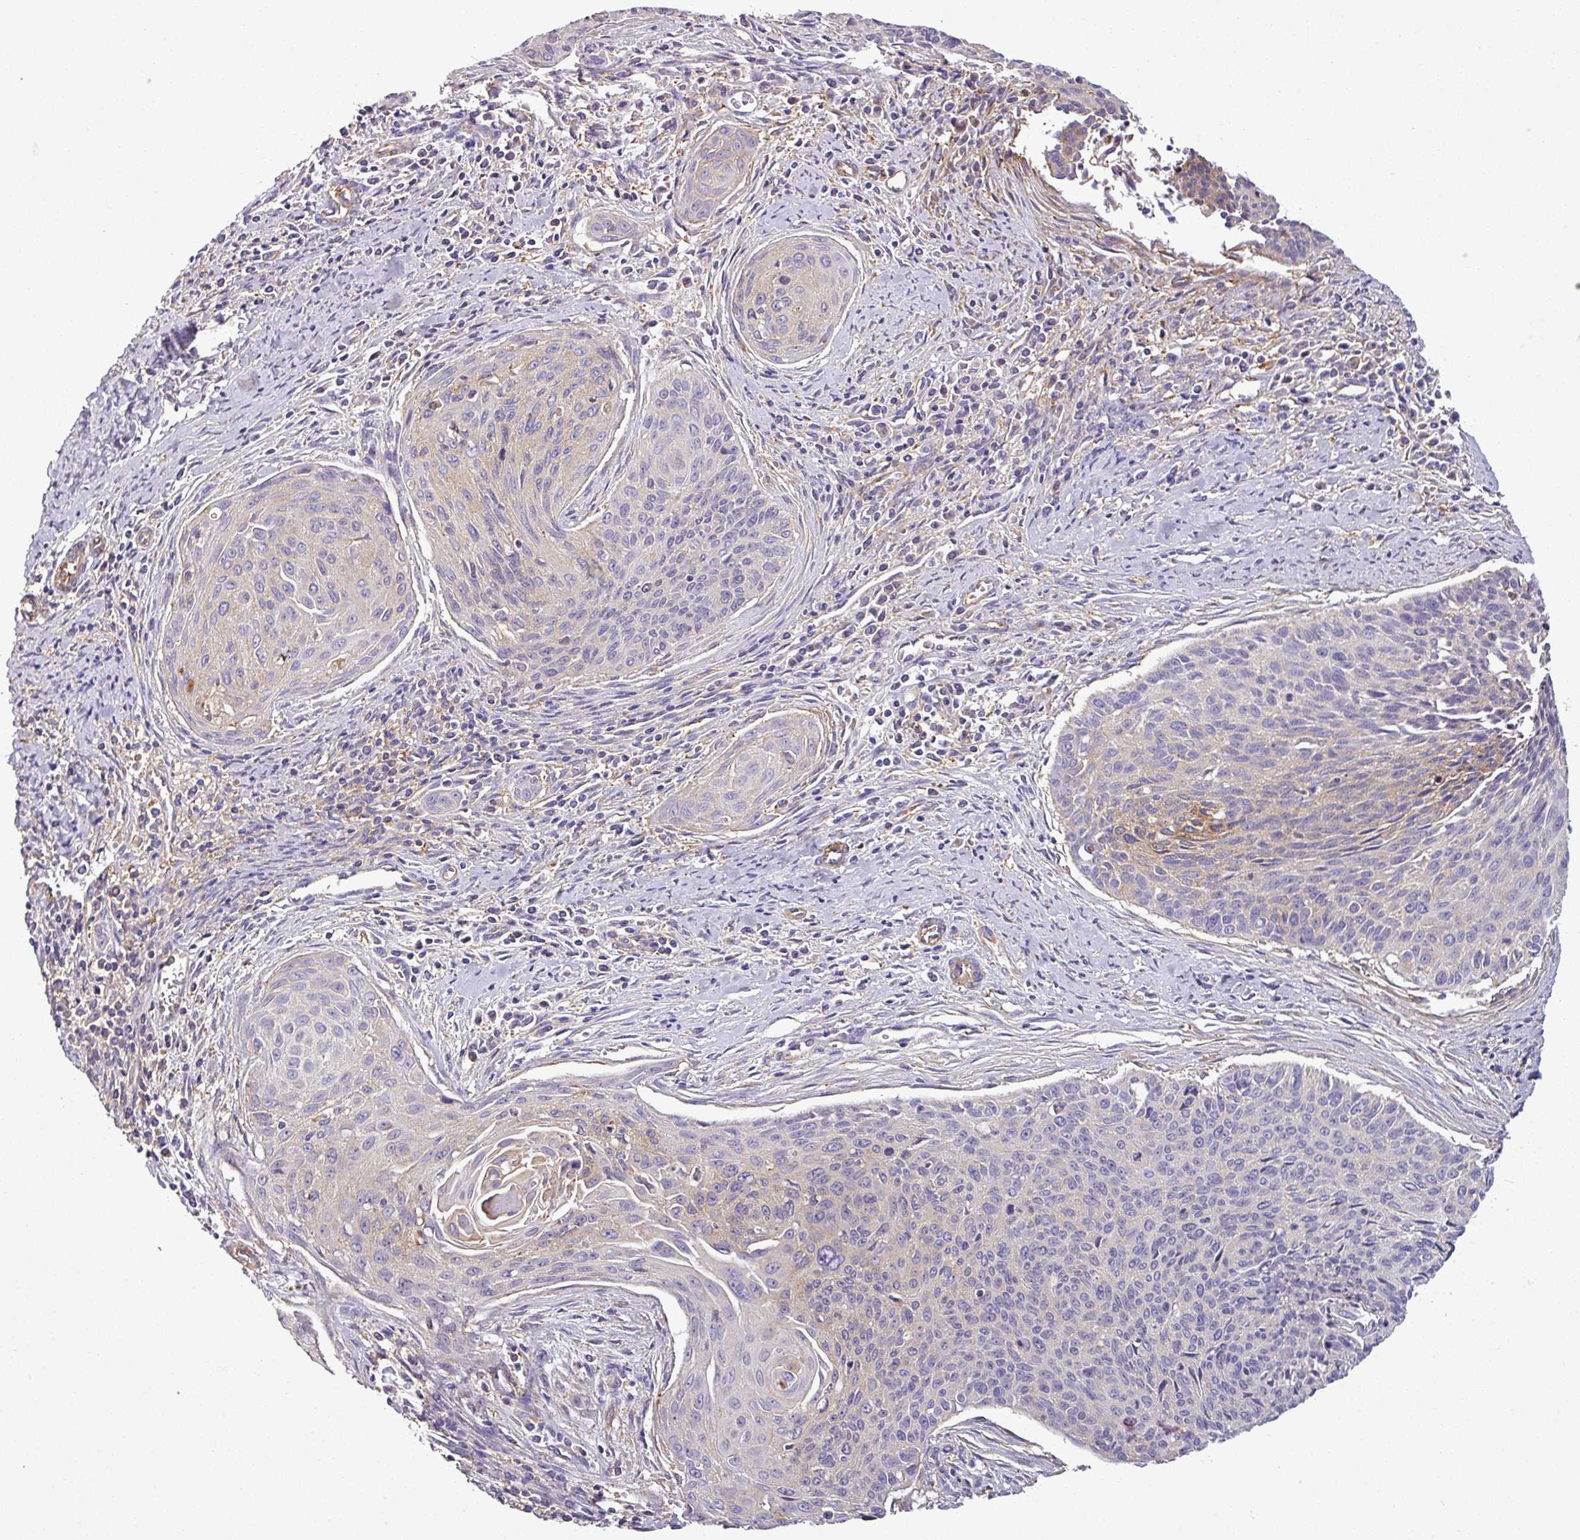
{"staining": {"intensity": "moderate", "quantity": "<25%", "location": "cytoplasmic/membranous"}, "tissue": "cervical cancer", "cell_type": "Tumor cells", "image_type": "cancer", "snomed": [{"axis": "morphology", "description": "Squamous cell carcinoma, NOS"}, {"axis": "topography", "description": "Cervix"}], "caption": "Cervical squamous cell carcinoma tissue displays moderate cytoplasmic/membranous expression in about <25% of tumor cells Using DAB (brown) and hematoxylin (blue) stains, captured at high magnification using brightfield microscopy.", "gene": "XNDC1N", "patient": {"sex": "female", "age": 55}}